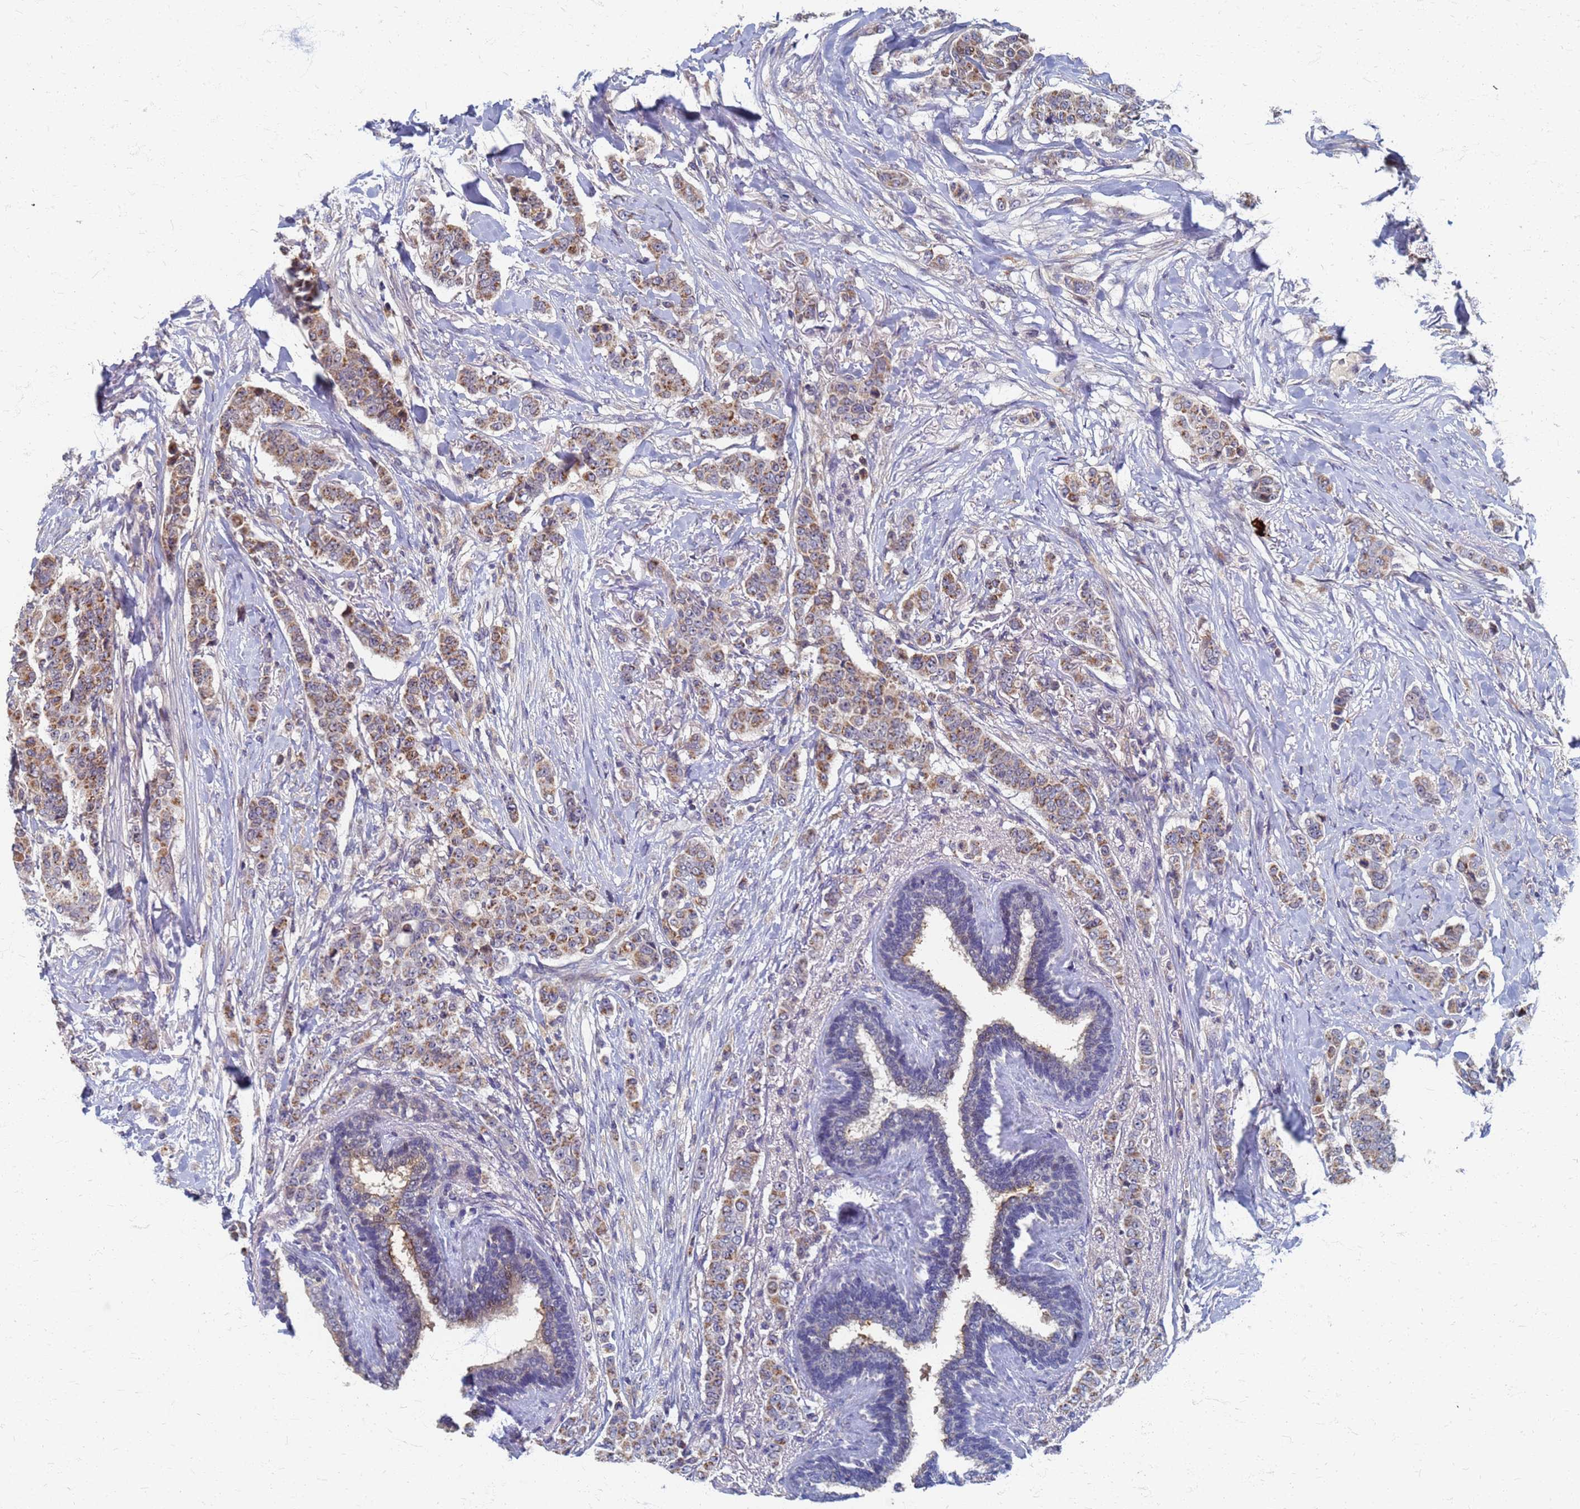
{"staining": {"intensity": "moderate", "quantity": "25%-75%", "location": "cytoplasmic/membranous"}, "tissue": "breast cancer", "cell_type": "Tumor cells", "image_type": "cancer", "snomed": [{"axis": "morphology", "description": "Duct carcinoma"}, {"axis": "topography", "description": "Breast"}], "caption": "This image shows immunohistochemistry staining of human invasive ductal carcinoma (breast), with medium moderate cytoplasmic/membranous positivity in about 25%-75% of tumor cells.", "gene": "ATPAF1", "patient": {"sex": "female", "age": 40}}